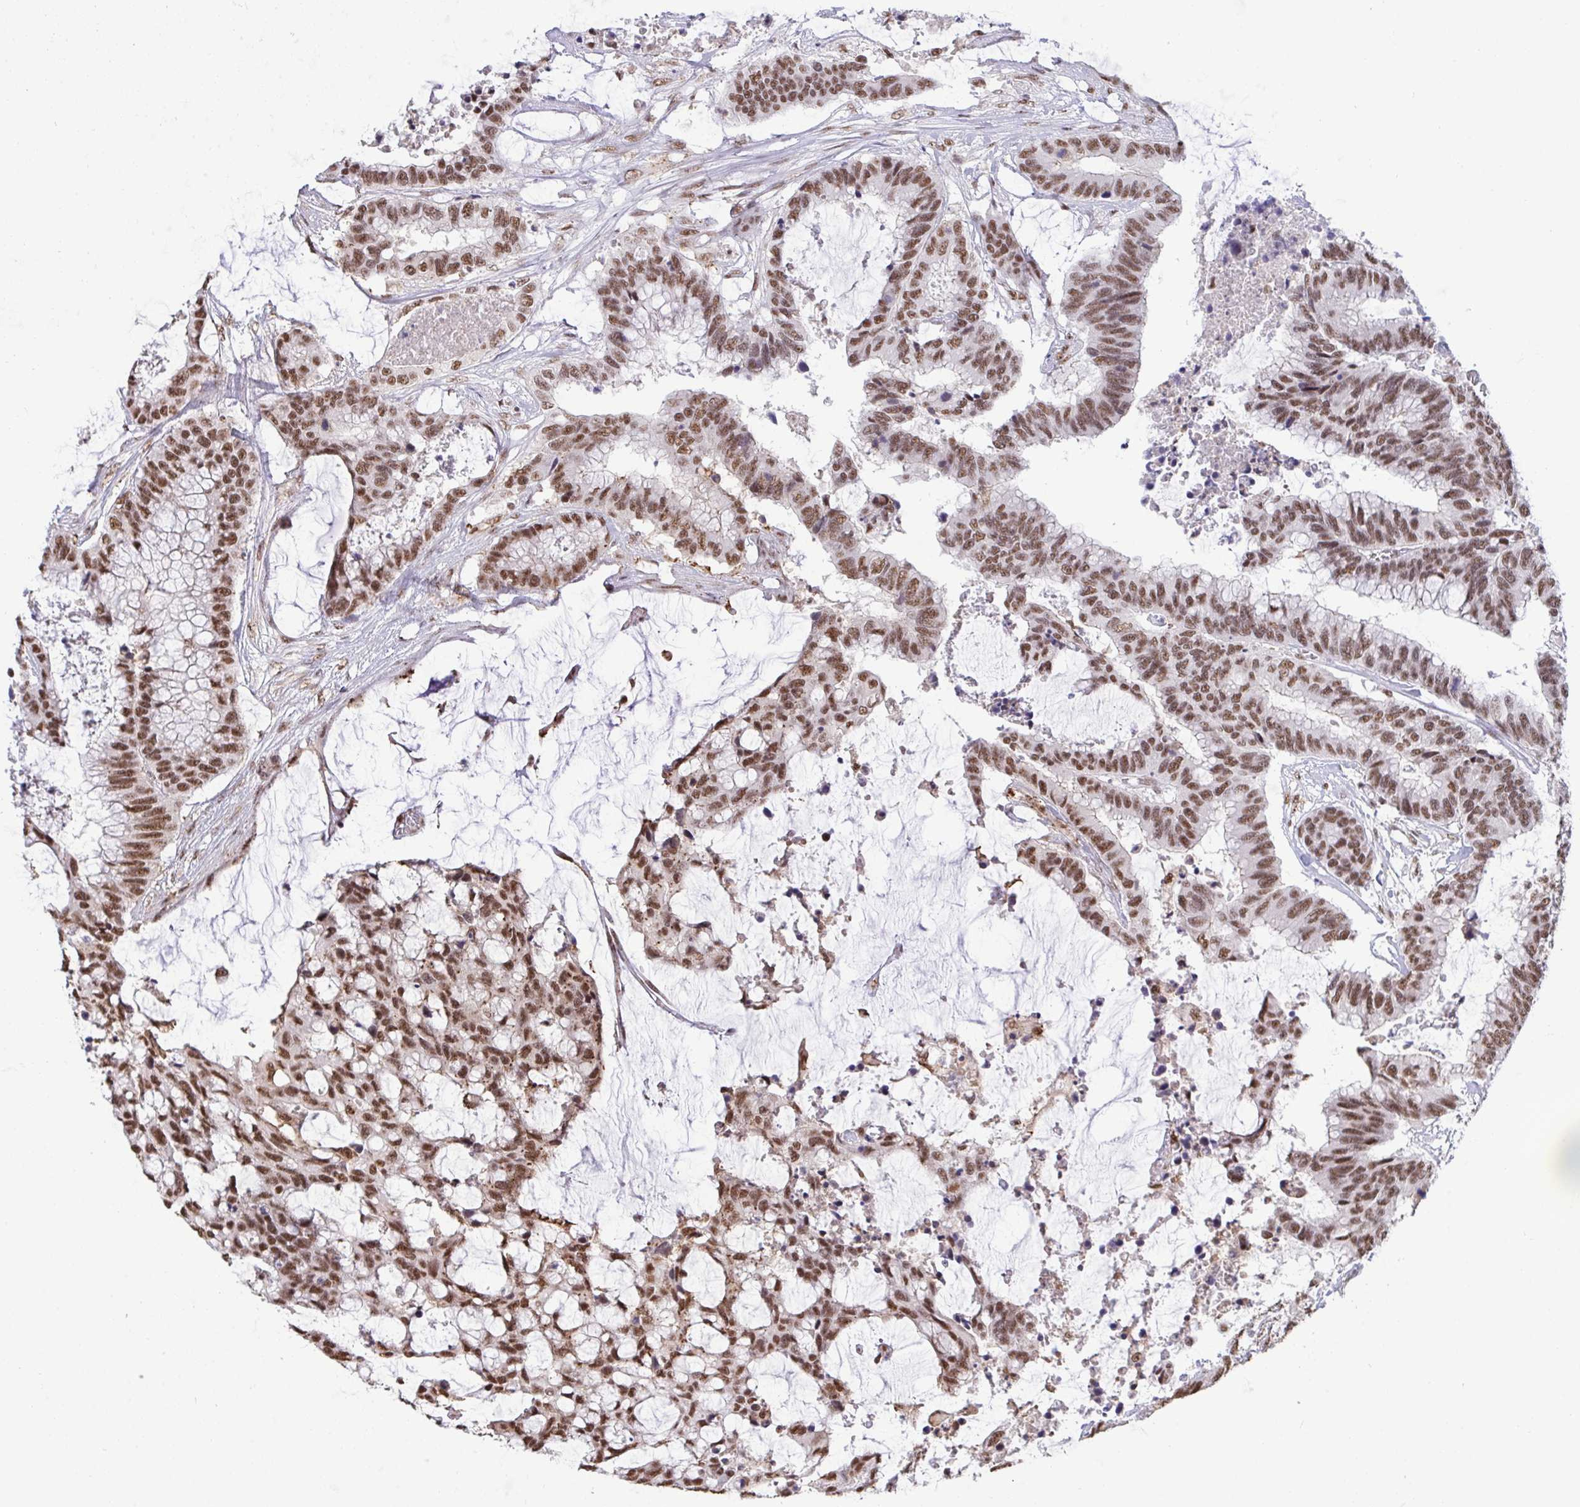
{"staining": {"intensity": "moderate", "quantity": ">75%", "location": "nuclear"}, "tissue": "colorectal cancer", "cell_type": "Tumor cells", "image_type": "cancer", "snomed": [{"axis": "morphology", "description": "Adenocarcinoma, NOS"}, {"axis": "topography", "description": "Rectum"}], "caption": "Brown immunohistochemical staining in human colorectal cancer shows moderate nuclear positivity in approximately >75% of tumor cells.", "gene": "PUF60", "patient": {"sex": "female", "age": 59}}